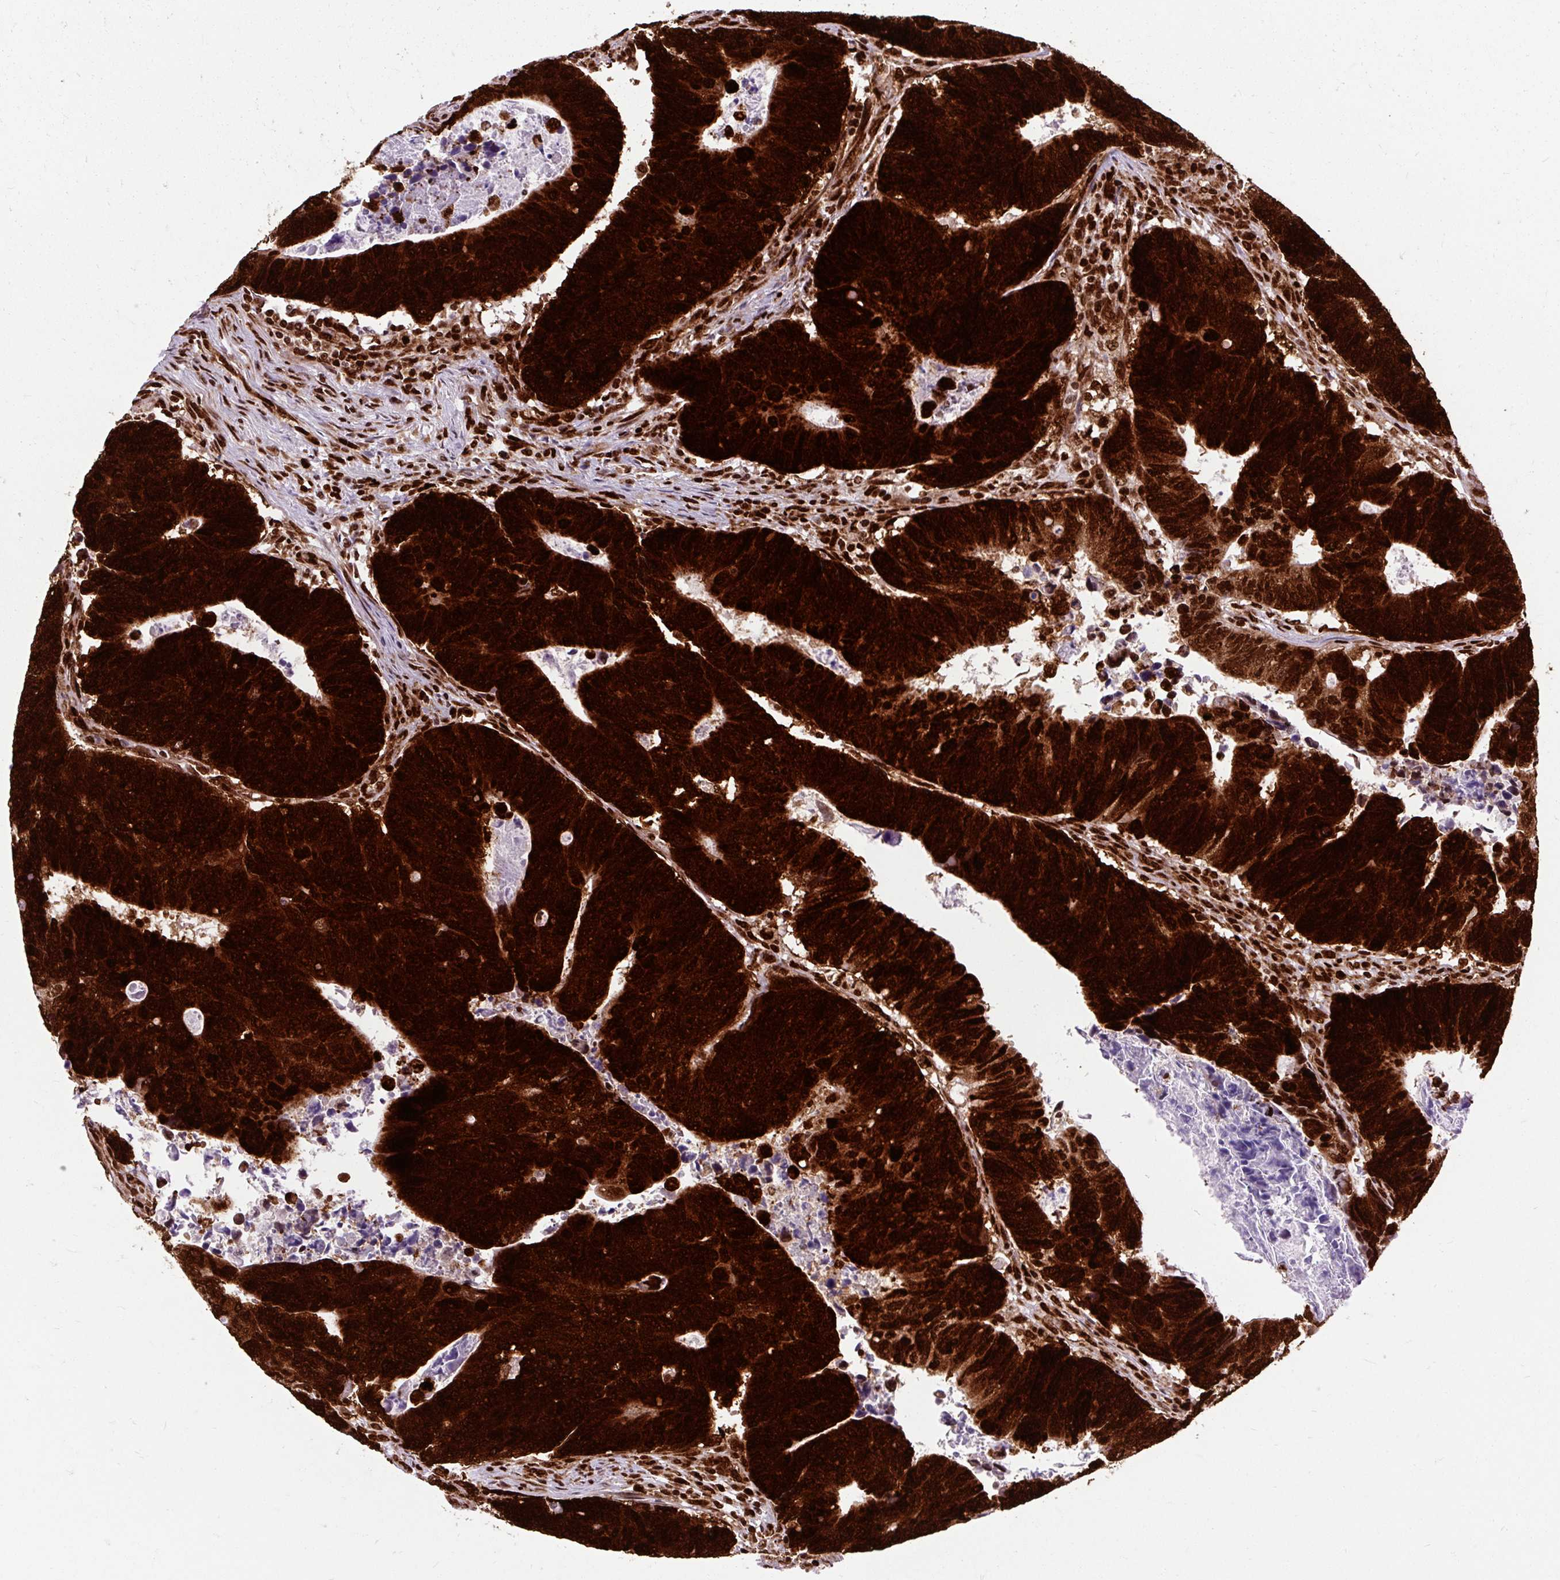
{"staining": {"intensity": "strong", "quantity": ">75%", "location": "cytoplasmic/membranous,nuclear"}, "tissue": "colorectal cancer", "cell_type": "Tumor cells", "image_type": "cancer", "snomed": [{"axis": "morphology", "description": "Adenocarcinoma, NOS"}, {"axis": "topography", "description": "Colon"}], "caption": "There is high levels of strong cytoplasmic/membranous and nuclear positivity in tumor cells of colorectal cancer, as demonstrated by immunohistochemical staining (brown color).", "gene": "FUS", "patient": {"sex": "male", "age": 87}}